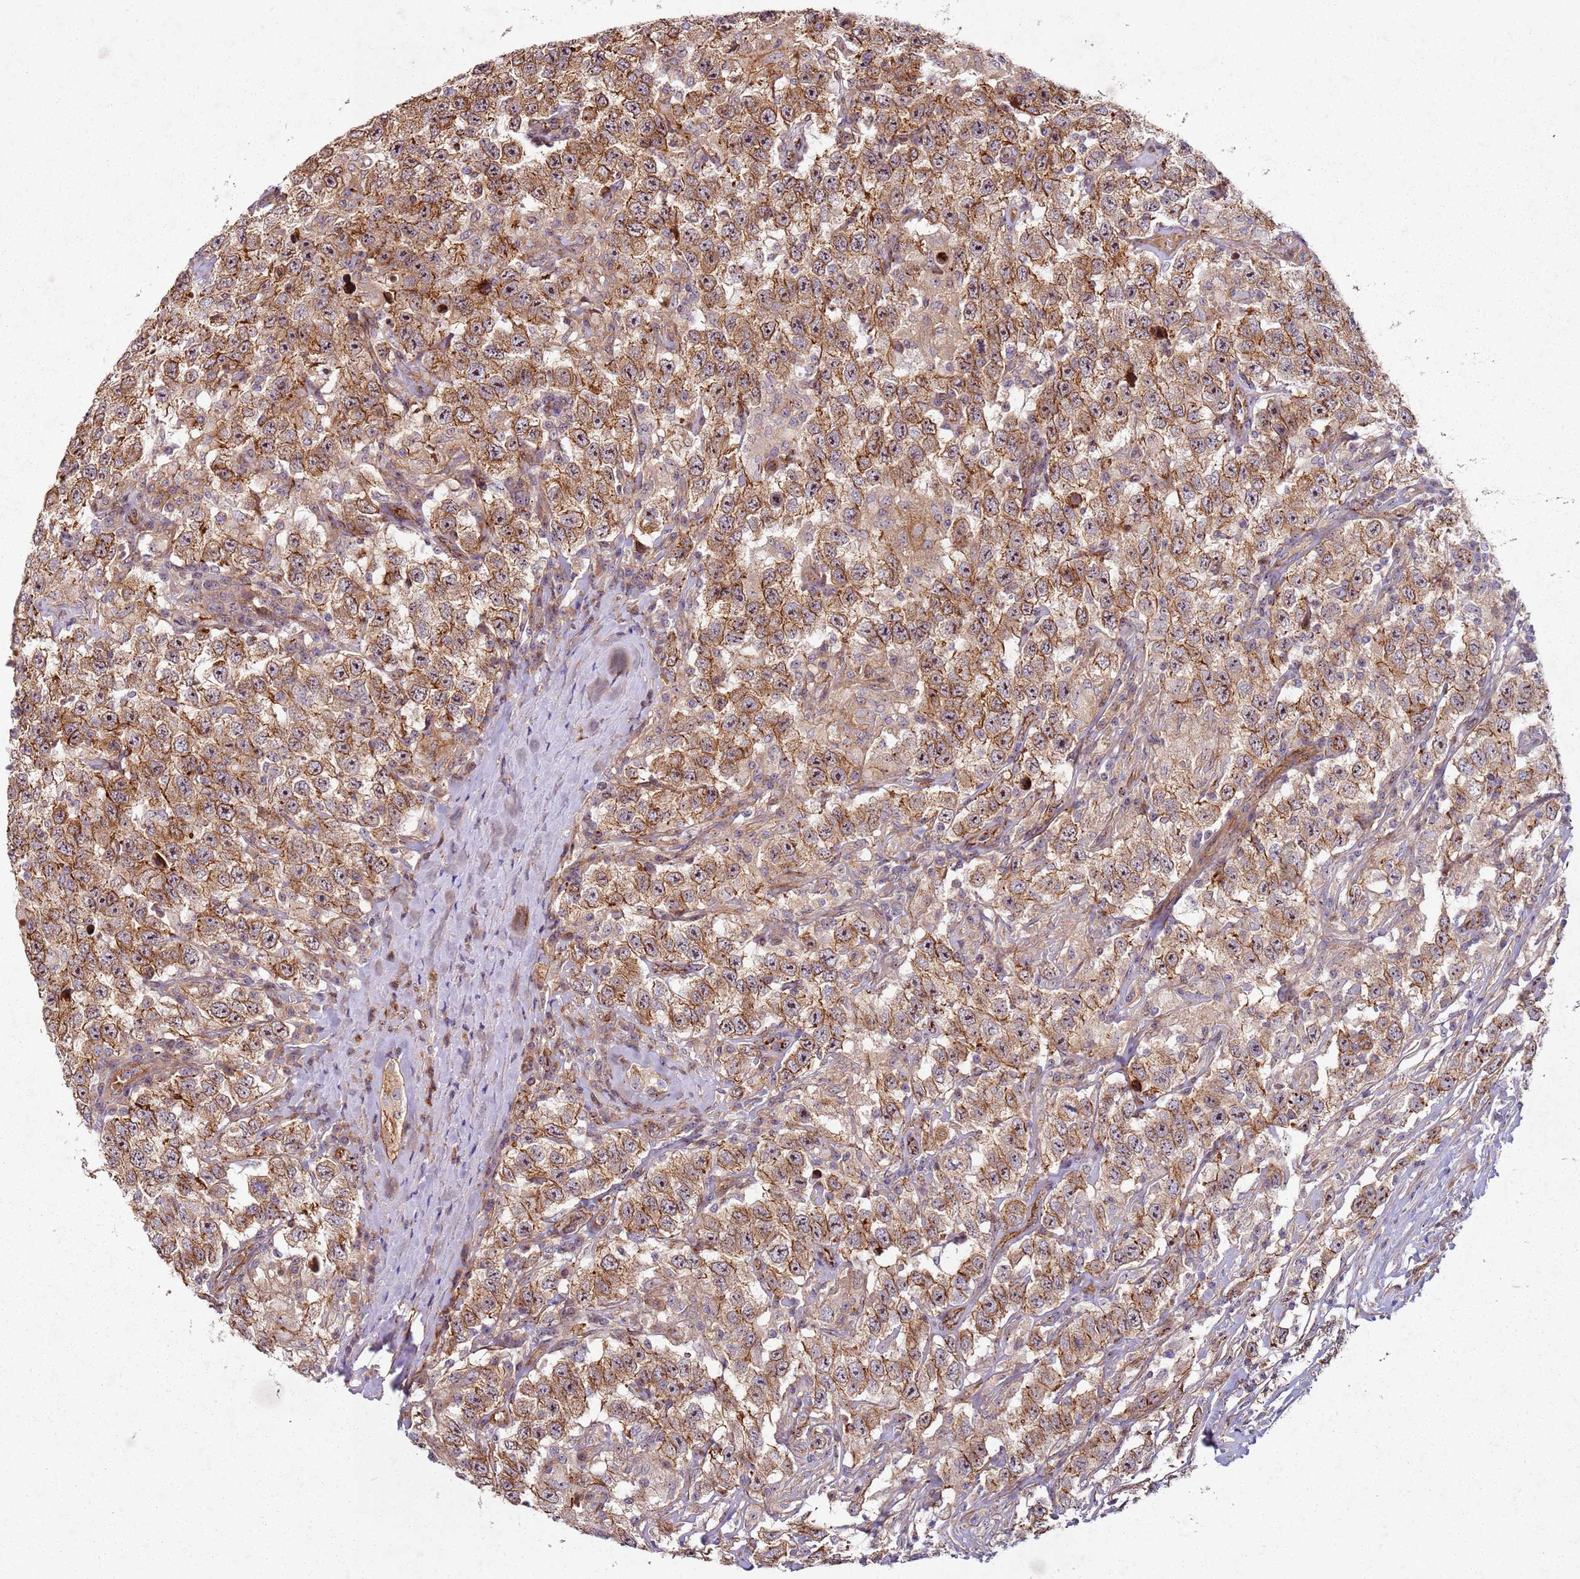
{"staining": {"intensity": "moderate", "quantity": ">75%", "location": "cytoplasmic/membranous,nuclear"}, "tissue": "testis cancer", "cell_type": "Tumor cells", "image_type": "cancer", "snomed": [{"axis": "morphology", "description": "Seminoma, NOS"}, {"axis": "topography", "description": "Testis"}], "caption": "Testis cancer (seminoma) was stained to show a protein in brown. There is medium levels of moderate cytoplasmic/membranous and nuclear positivity in about >75% of tumor cells.", "gene": "C2CD4B", "patient": {"sex": "male", "age": 41}}